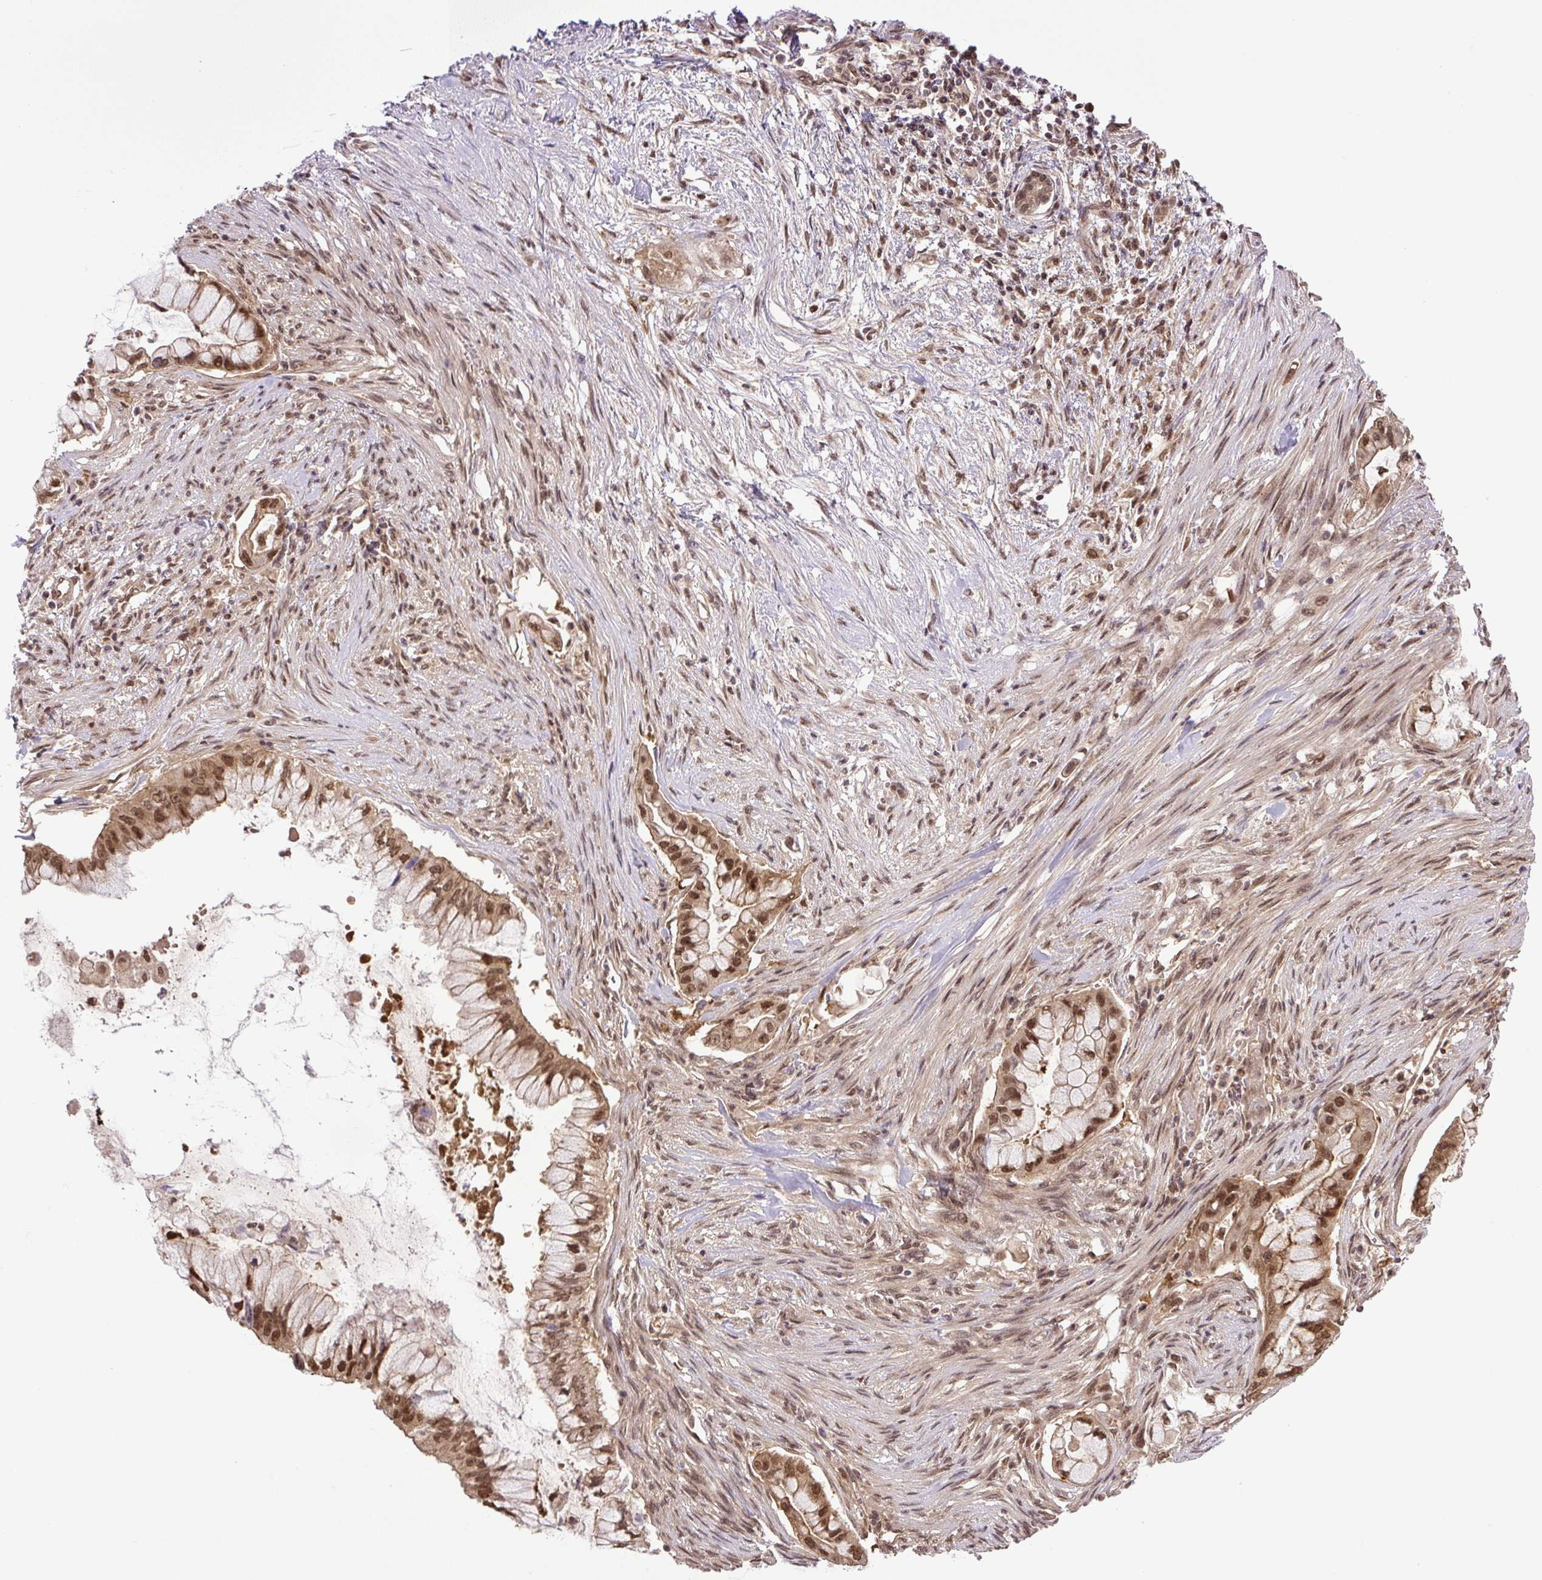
{"staining": {"intensity": "moderate", "quantity": ">75%", "location": "cytoplasmic/membranous,nuclear"}, "tissue": "pancreatic cancer", "cell_type": "Tumor cells", "image_type": "cancer", "snomed": [{"axis": "morphology", "description": "Adenocarcinoma, NOS"}, {"axis": "topography", "description": "Pancreas"}], "caption": "High-power microscopy captured an immunohistochemistry (IHC) micrograph of pancreatic cancer (adenocarcinoma), revealing moderate cytoplasmic/membranous and nuclear staining in about >75% of tumor cells. The staining was performed using DAB to visualize the protein expression in brown, while the nuclei were stained in blue with hematoxylin (Magnification: 20x).", "gene": "SGTA", "patient": {"sex": "male", "age": 48}}